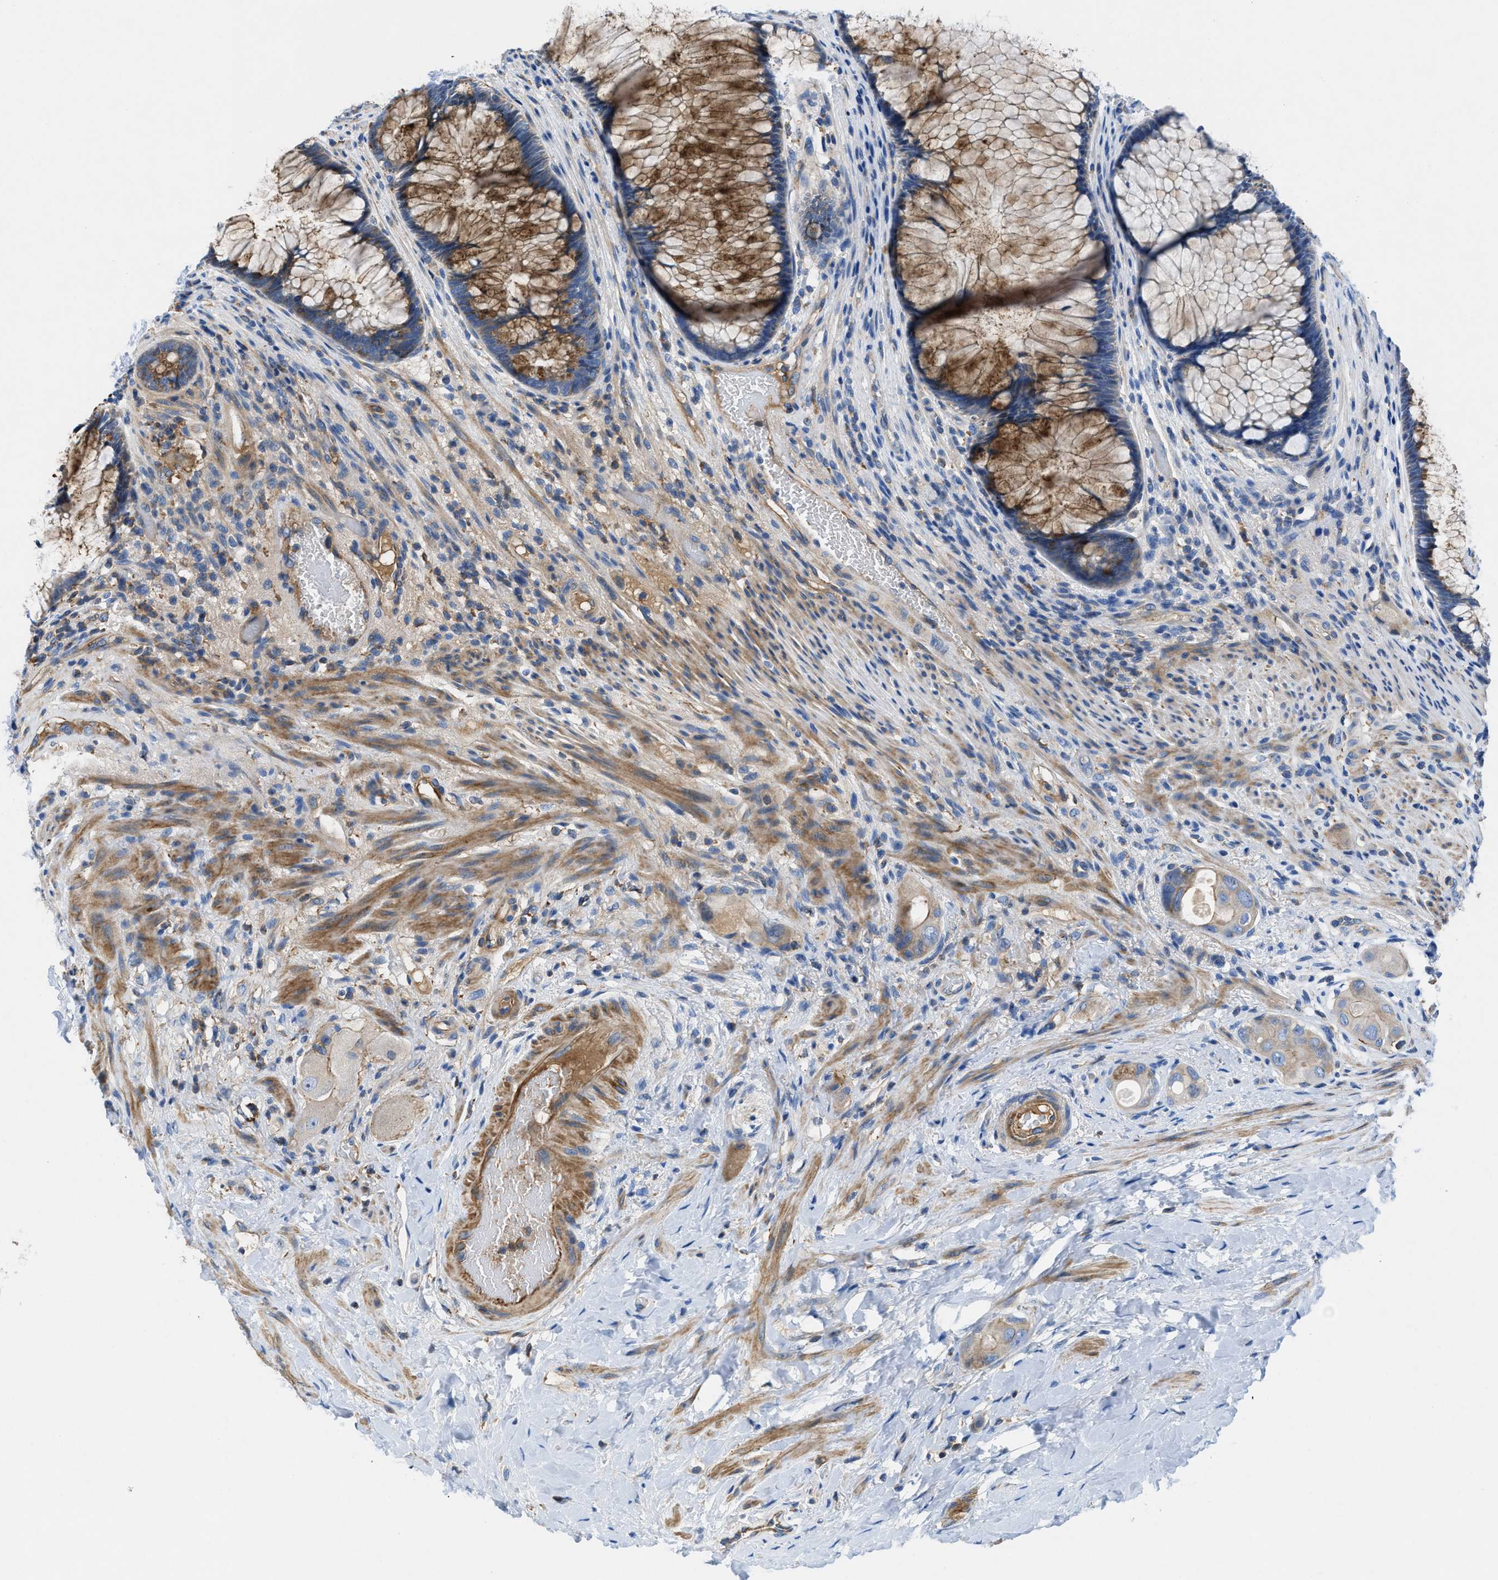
{"staining": {"intensity": "moderate", "quantity": "<25%", "location": "cytoplasmic/membranous"}, "tissue": "colorectal cancer", "cell_type": "Tumor cells", "image_type": "cancer", "snomed": [{"axis": "morphology", "description": "Adenocarcinoma, NOS"}, {"axis": "topography", "description": "Rectum"}], "caption": "Immunohistochemical staining of human colorectal cancer demonstrates moderate cytoplasmic/membranous protein positivity in about <25% of tumor cells.", "gene": "ATP6V0D1", "patient": {"sex": "male", "age": 51}}